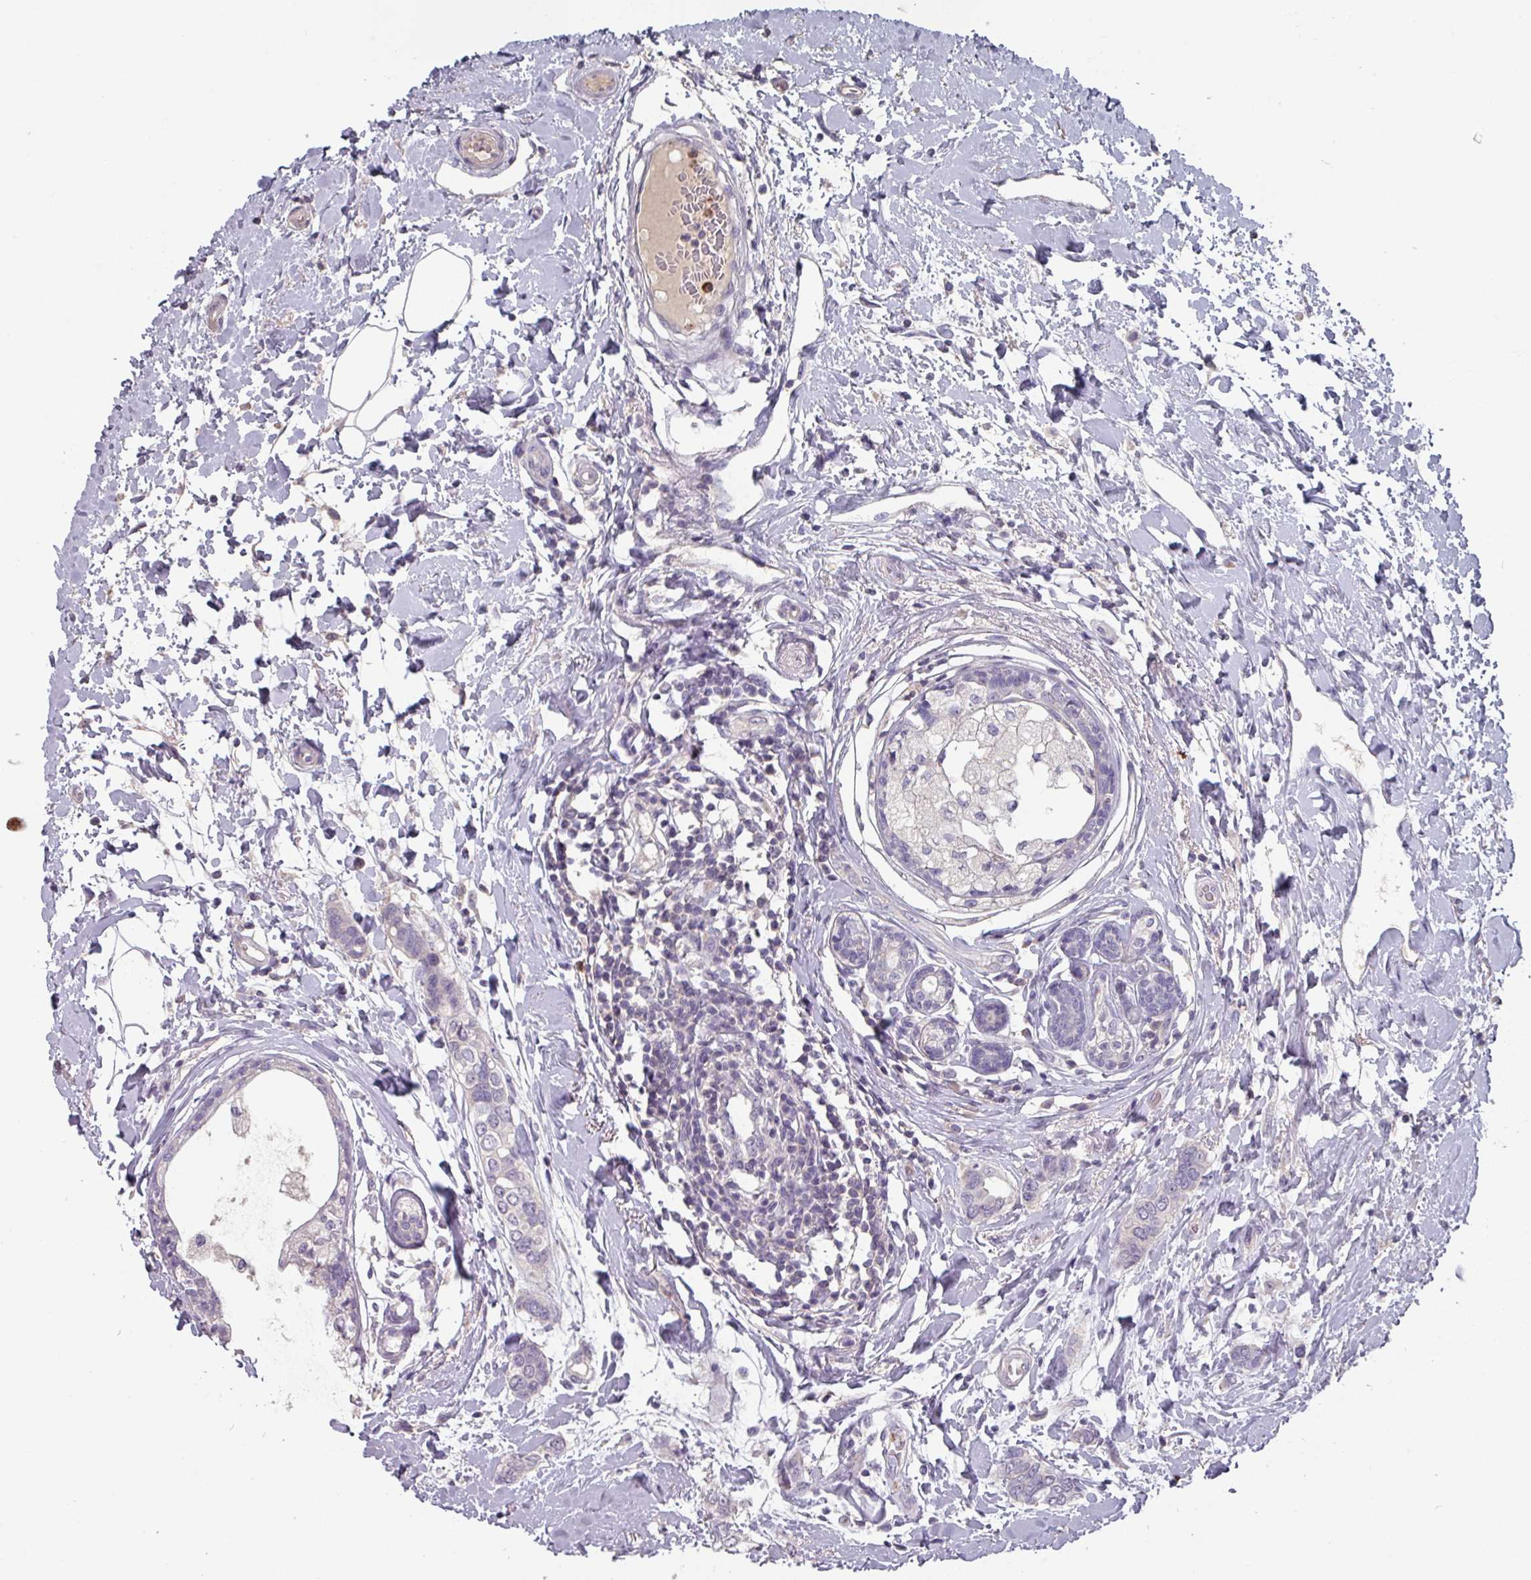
{"staining": {"intensity": "negative", "quantity": "none", "location": "none"}, "tissue": "breast cancer", "cell_type": "Tumor cells", "image_type": "cancer", "snomed": [{"axis": "morphology", "description": "Lobular carcinoma"}, {"axis": "topography", "description": "Breast"}], "caption": "A photomicrograph of human breast cancer is negative for staining in tumor cells. The staining was performed using DAB (3,3'-diaminobenzidine) to visualize the protein expression in brown, while the nuclei were stained in blue with hematoxylin (Magnification: 20x).", "gene": "PRAMEF8", "patient": {"sex": "female", "age": 51}}